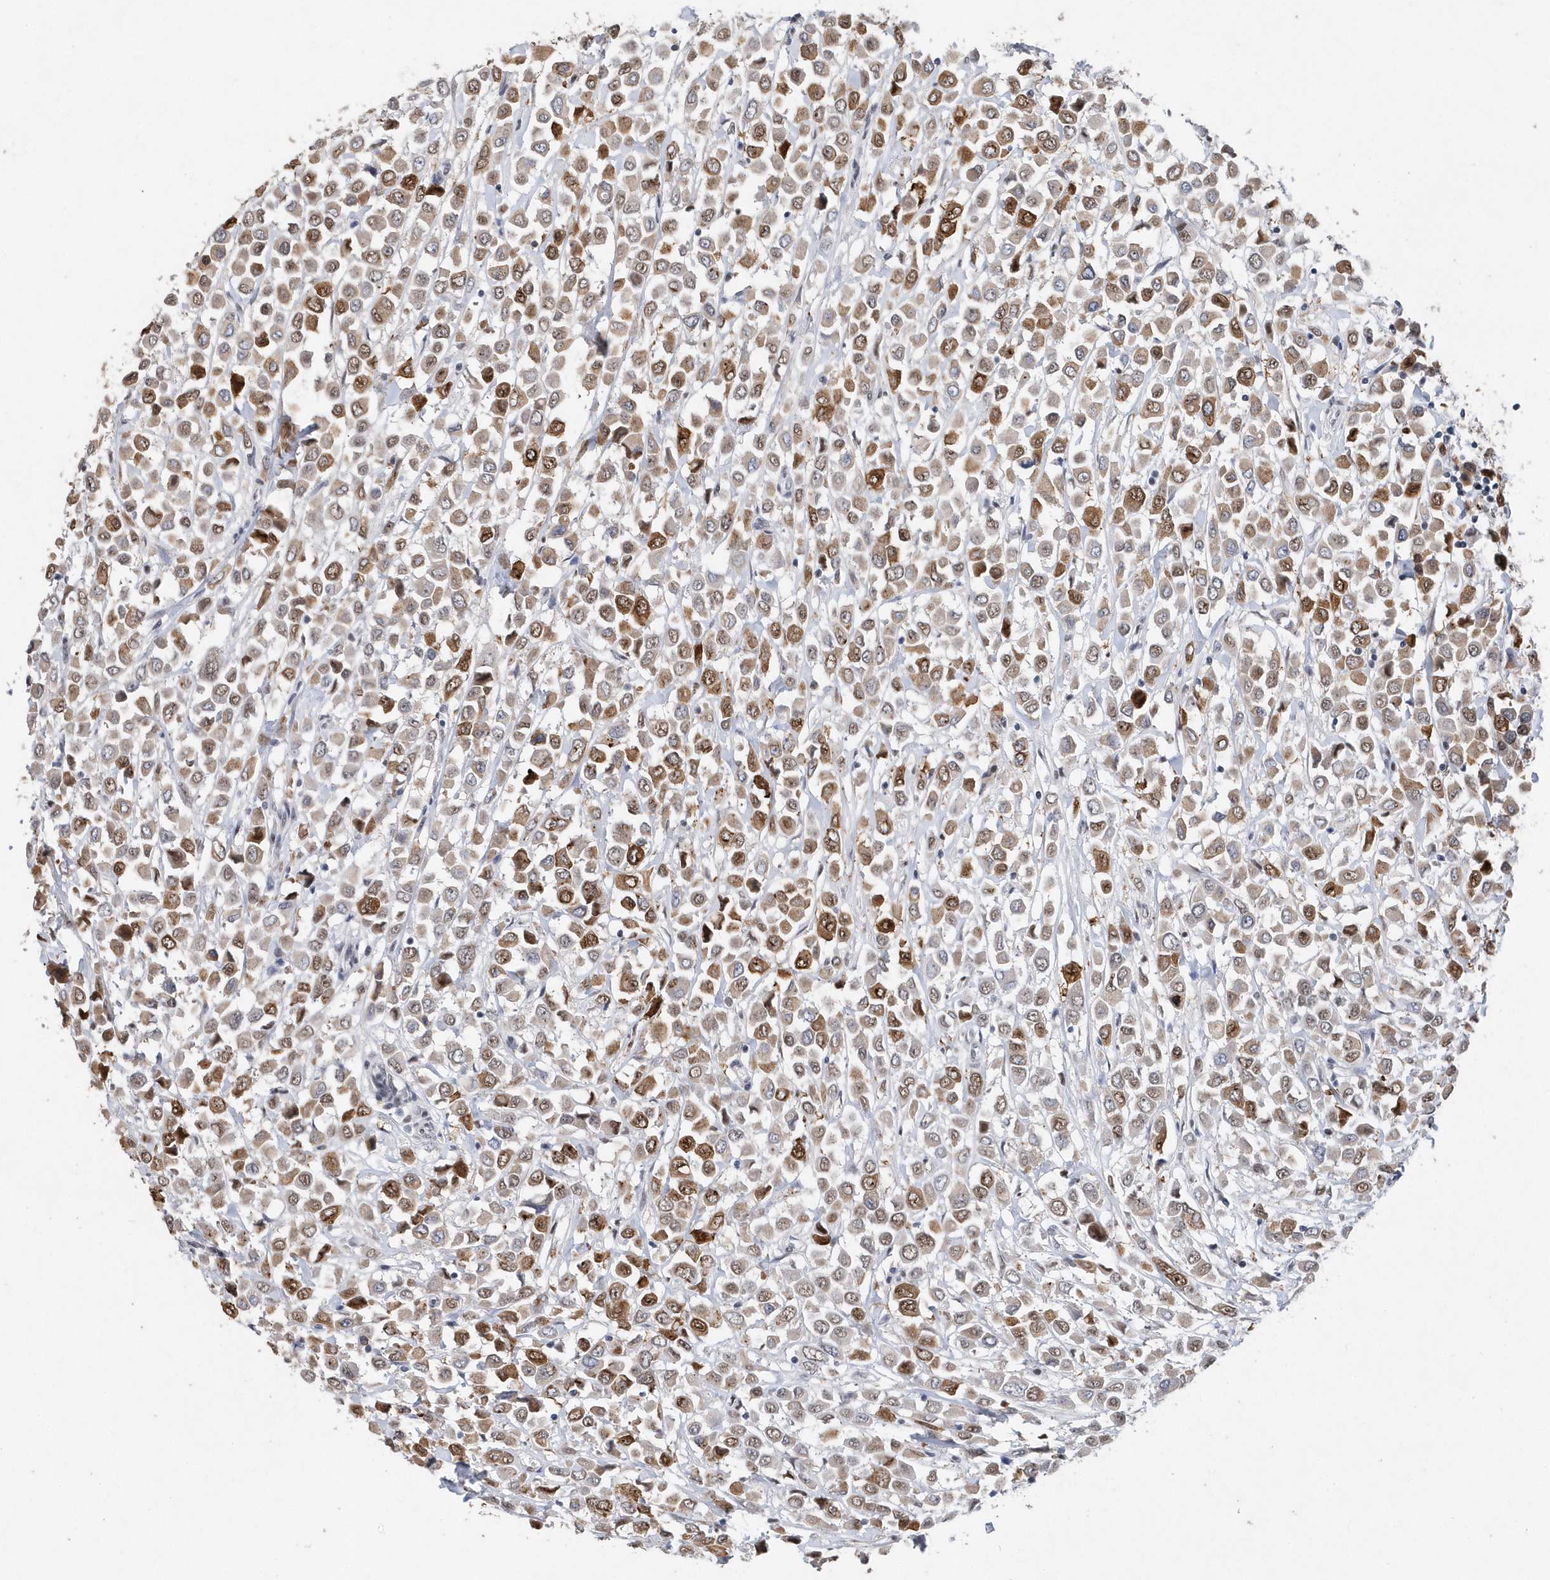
{"staining": {"intensity": "moderate", "quantity": "25%-75%", "location": "cytoplasmic/membranous,nuclear"}, "tissue": "breast cancer", "cell_type": "Tumor cells", "image_type": "cancer", "snomed": [{"axis": "morphology", "description": "Duct carcinoma"}, {"axis": "topography", "description": "Breast"}], "caption": "Protein staining of breast cancer (intraductal carcinoma) tissue demonstrates moderate cytoplasmic/membranous and nuclear positivity in approximately 25%-75% of tumor cells.", "gene": "RPP30", "patient": {"sex": "female", "age": 61}}